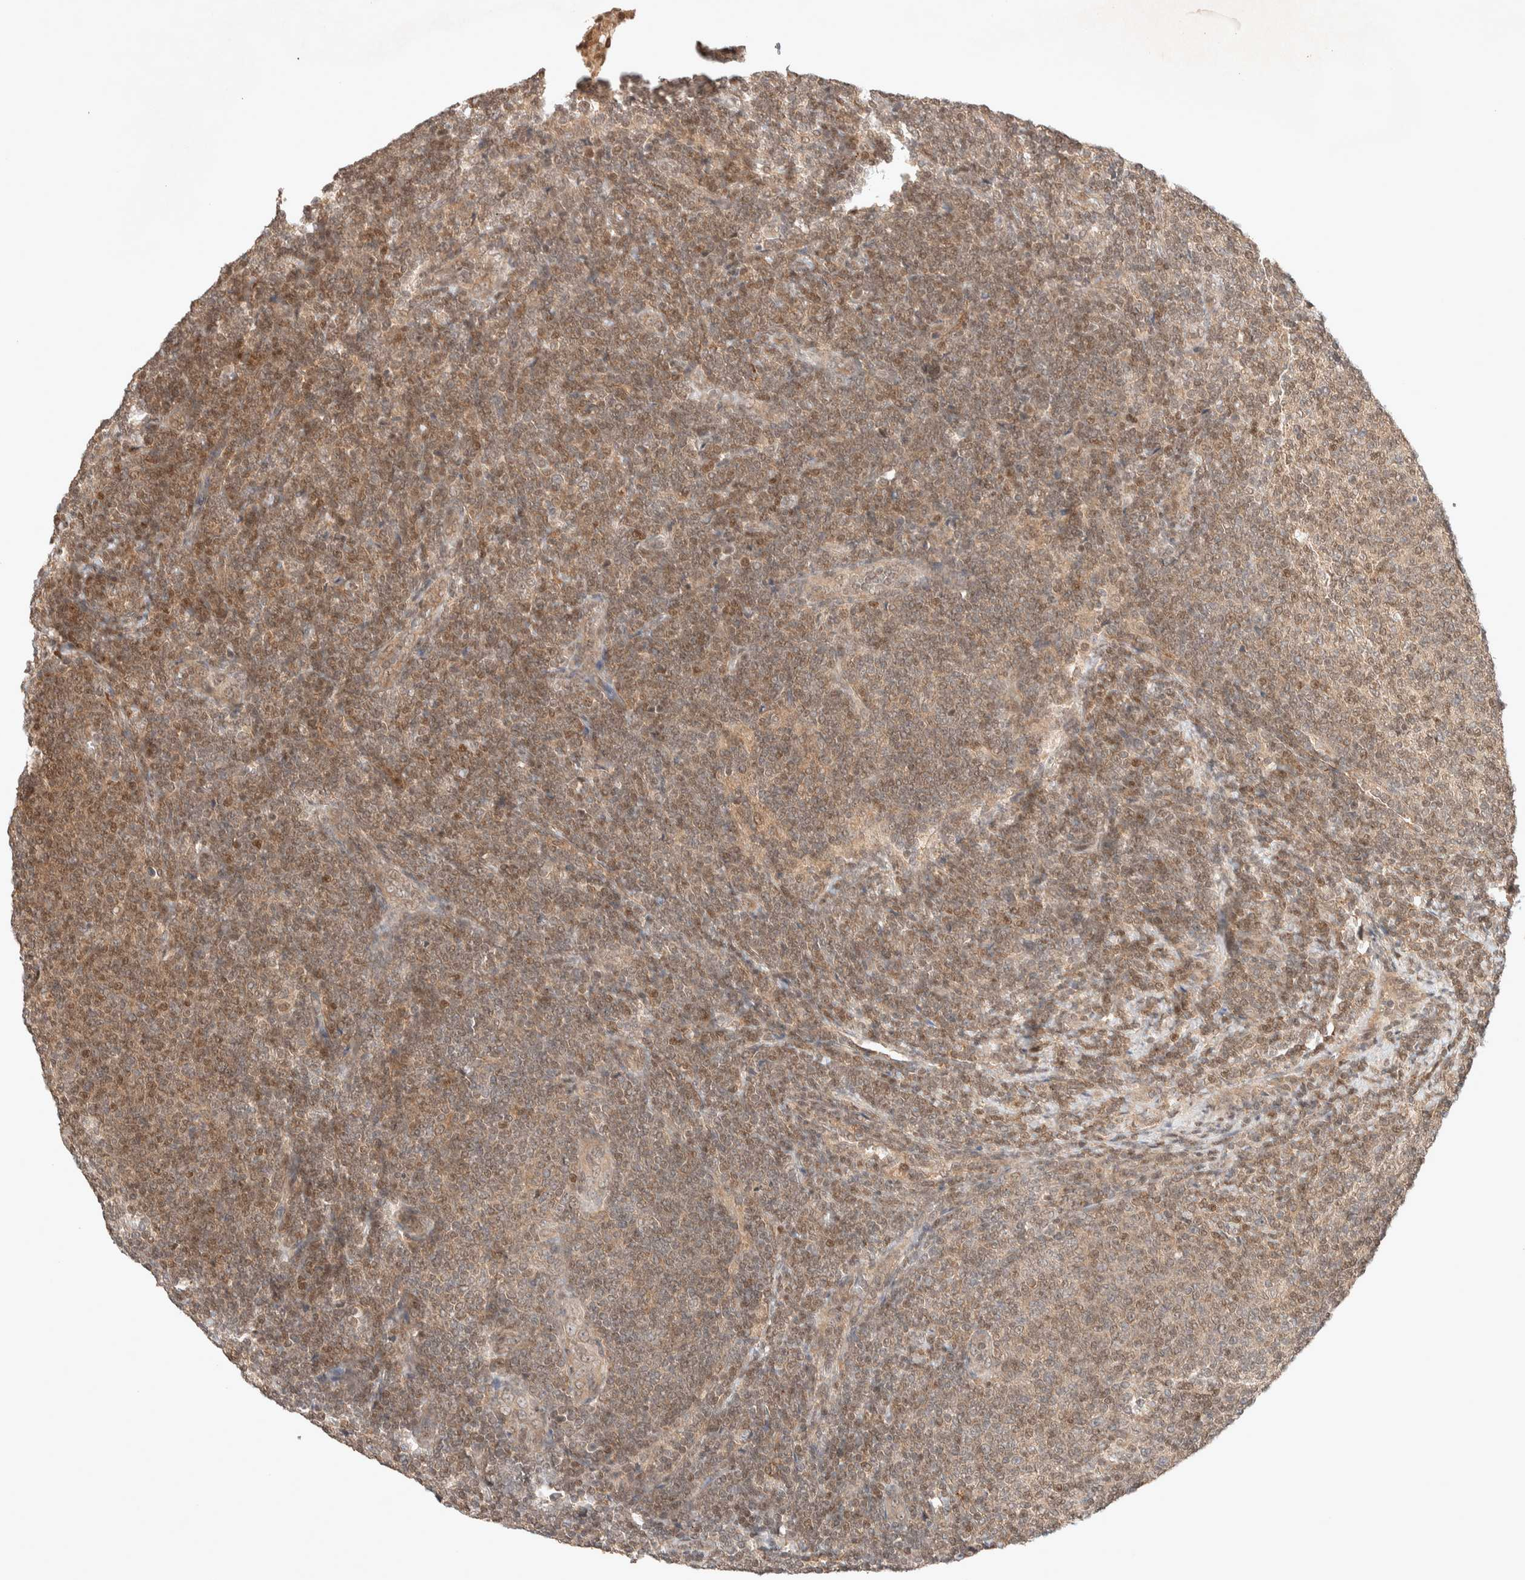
{"staining": {"intensity": "weak", "quantity": ">75%", "location": "nuclear"}, "tissue": "lymphoma", "cell_type": "Tumor cells", "image_type": "cancer", "snomed": [{"axis": "morphology", "description": "Malignant lymphoma, non-Hodgkin's type, Low grade"}, {"axis": "topography", "description": "Lymph node"}], "caption": "Brown immunohistochemical staining in human malignant lymphoma, non-Hodgkin's type (low-grade) shows weak nuclear positivity in about >75% of tumor cells.", "gene": "THRA", "patient": {"sex": "male", "age": 66}}